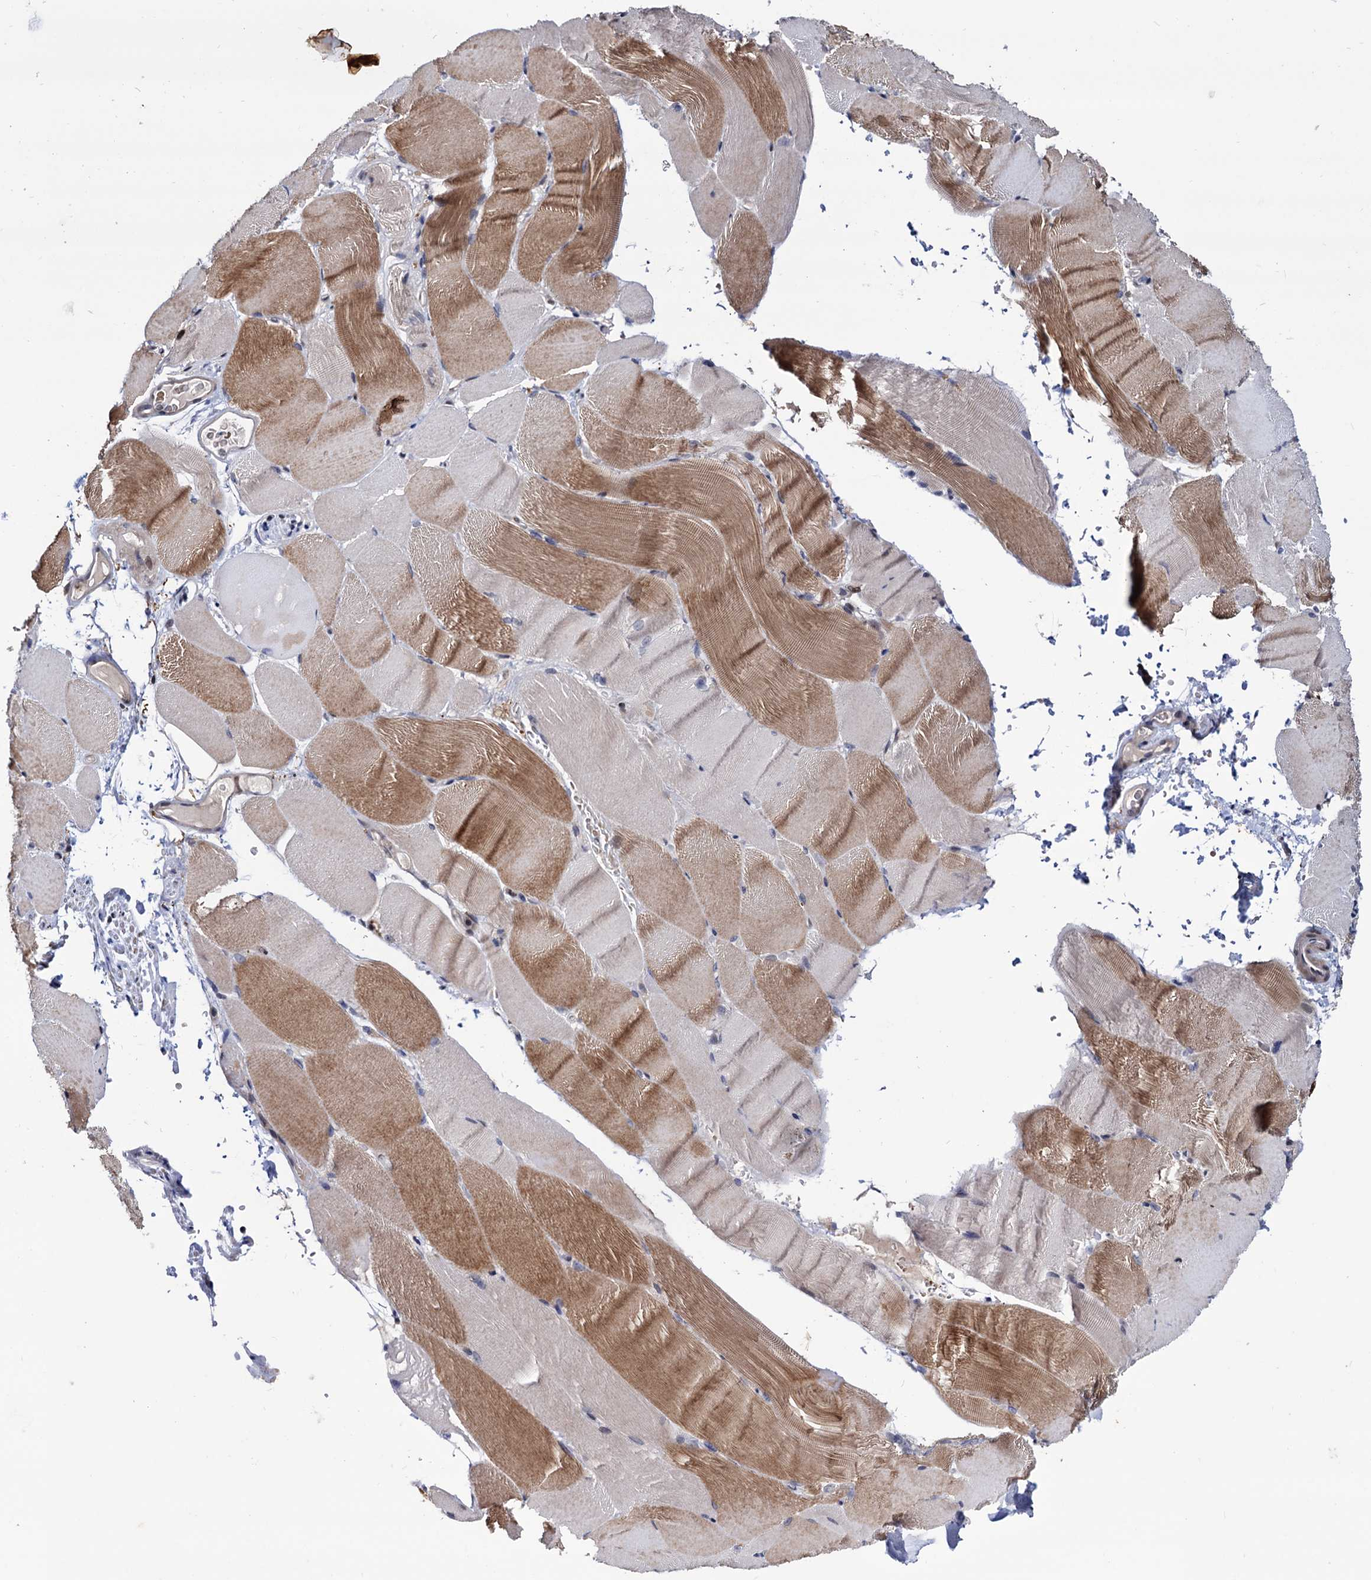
{"staining": {"intensity": "moderate", "quantity": "25%-75%", "location": "cytoplasmic/membranous"}, "tissue": "skeletal muscle", "cell_type": "Myocytes", "image_type": "normal", "snomed": [{"axis": "morphology", "description": "Normal tissue, NOS"}, {"axis": "topography", "description": "Skeletal muscle"}, {"axis": "topography", "description": "Parathyroid gland"}], "caption": "A histopathology image of human skeletal muscle stained for a protein displays moderate cytoplasmic/membranous brown staining in myocytes. (DAB (3,3'-diaminobenzidine) IHC, brown staining for protein, blue staining for nuclei).", "gene": "RNASEH2B", "patient": {"sex": "female", "age": 37}}